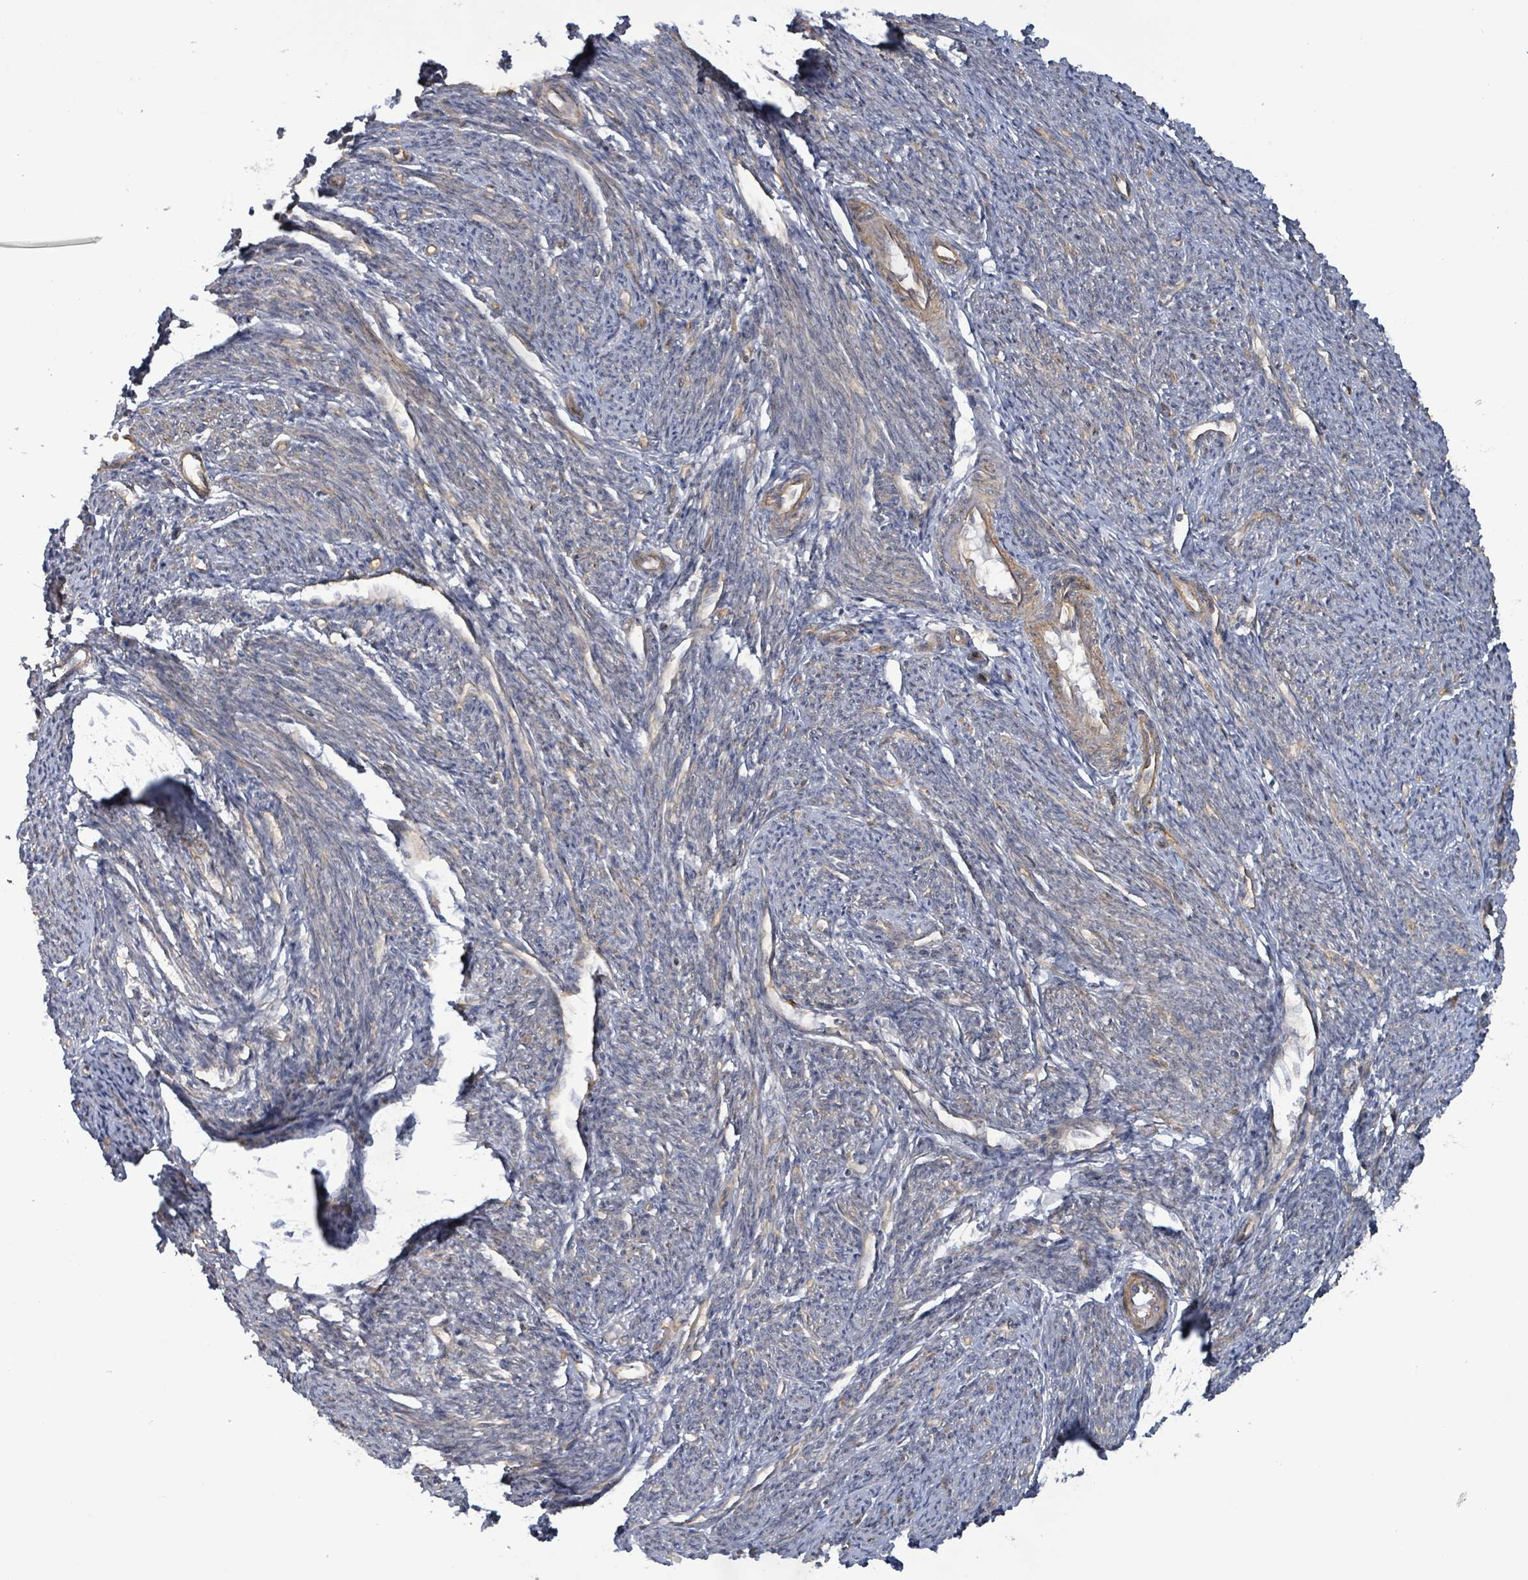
{"staining": {"intensity": "moderate", "quantity": "25%-75%", "location": "cytoplasmic/membranous"}, "tissue": "smooth muscle", "cell_type": "Smooth muscle cells", "image_type": "normal", "snomed": [{"axis": "morphology", "description": "Normal tissue, NOS"}, {"axis": "topography", "description": "Smooth muscle"}, {"axis": "topography", "description": "Fallopian tube"}], "caption": "DAB immunohistochemical staining of normal human smooth muscle reveals moderate cytoplasmic/membranous protein positivity in approximately 25%-75% of smooth muscle cells.", "gene": "KBTBD11", "patient": {"sex": "female", "age": 59}}